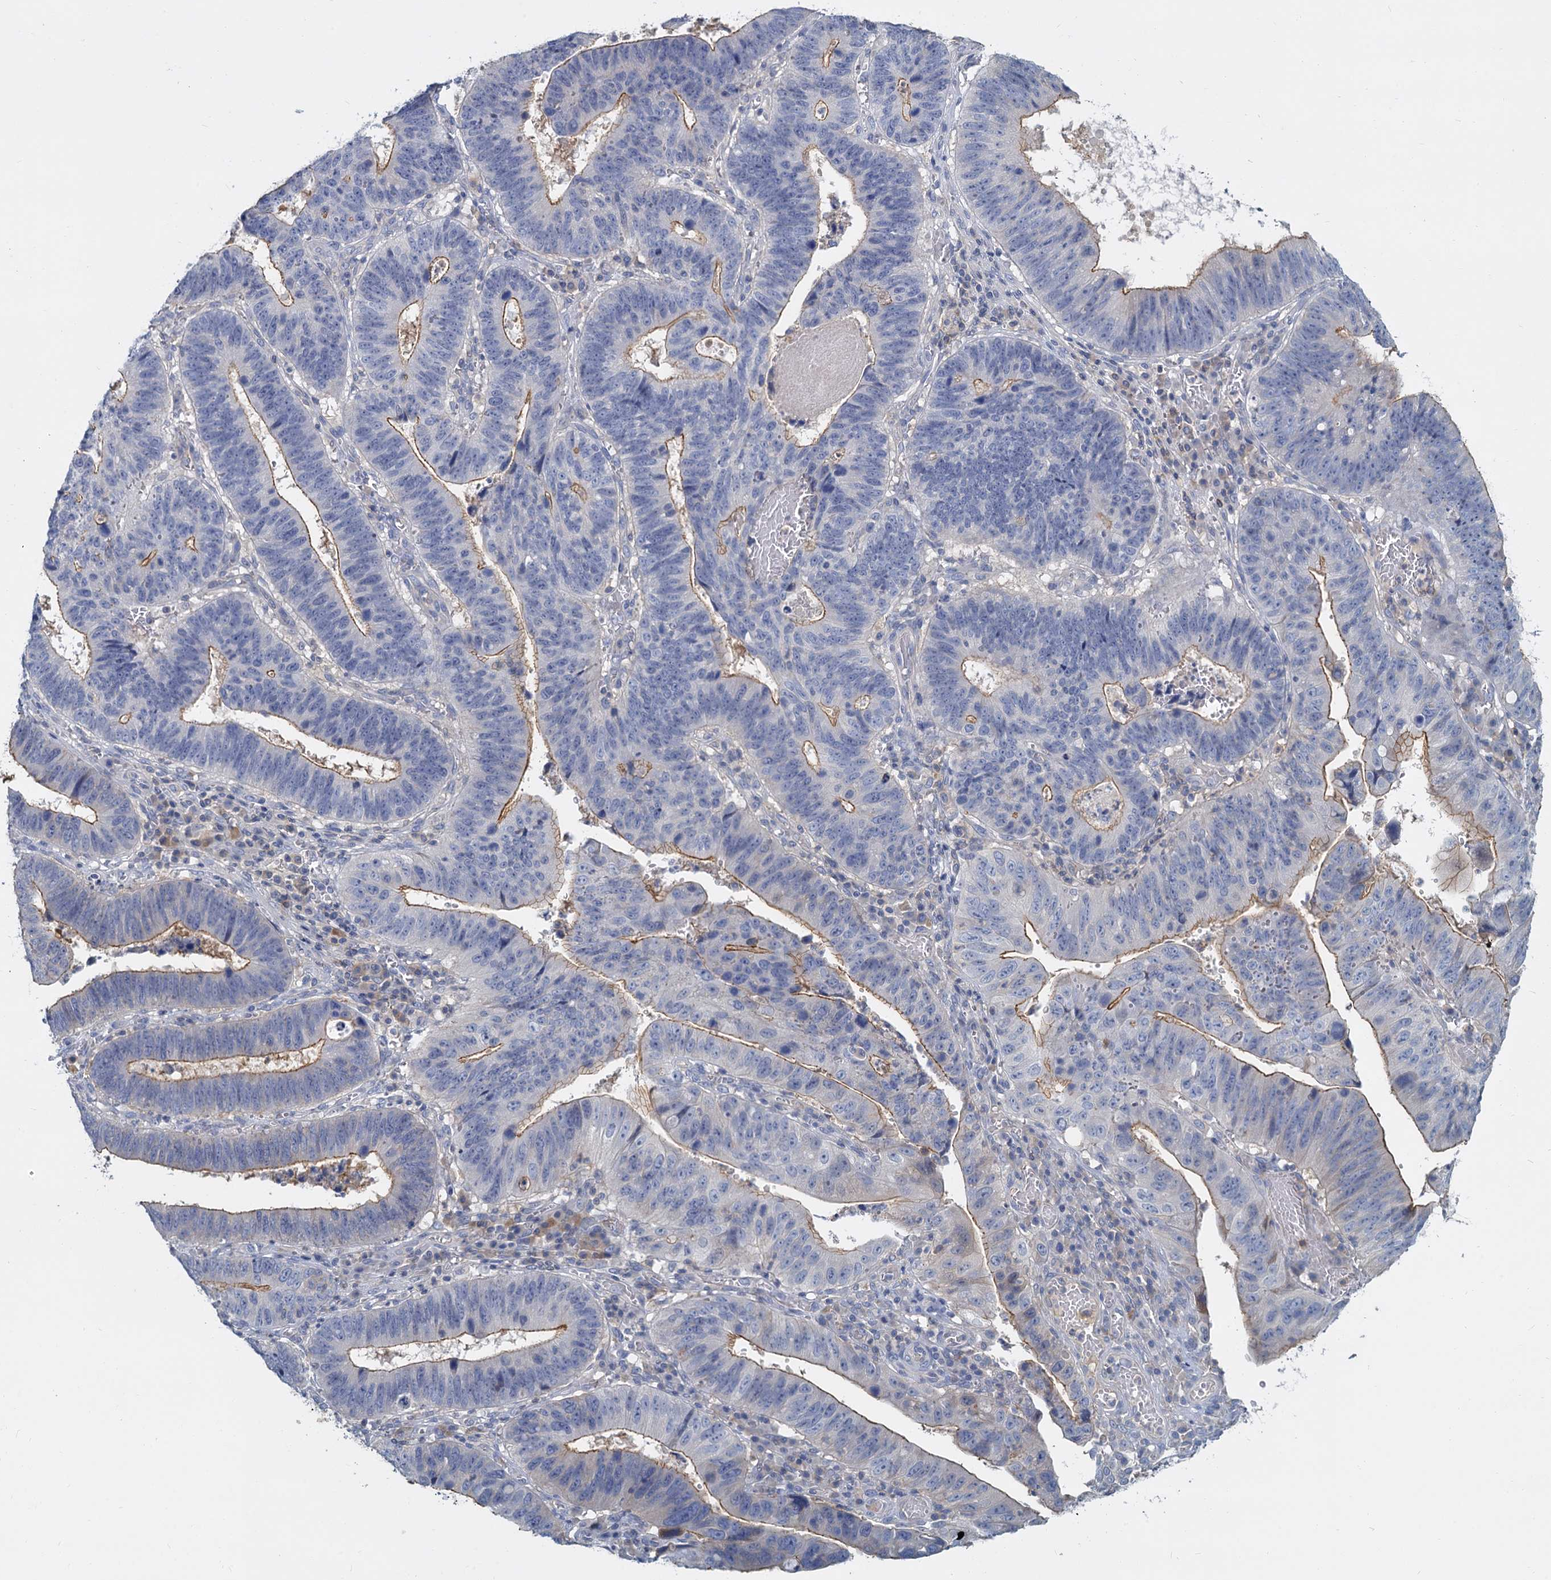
{"staining": {"intensity": "moderate", "quantity": "25%-75%", "location": "cytoplasmic/membranous"}, "tissue": "stomach cancer", "cell_type": "Tumor cells", "image_type": "cancer", "snomed": [{"axis": "morphology", "description": "Adenocarcinoma, NOS"}, {"axis": "topography", "description": "Stomach"}], "caption": "Adenocarcinoma (stomach) stained for a protein (brown) exhibits moderate cytoplasmic/membranous positive staining in about 25%-75% of tumor cells.", "gene": "ACSM3", "patient": {"sex": "male", "age": 59}}